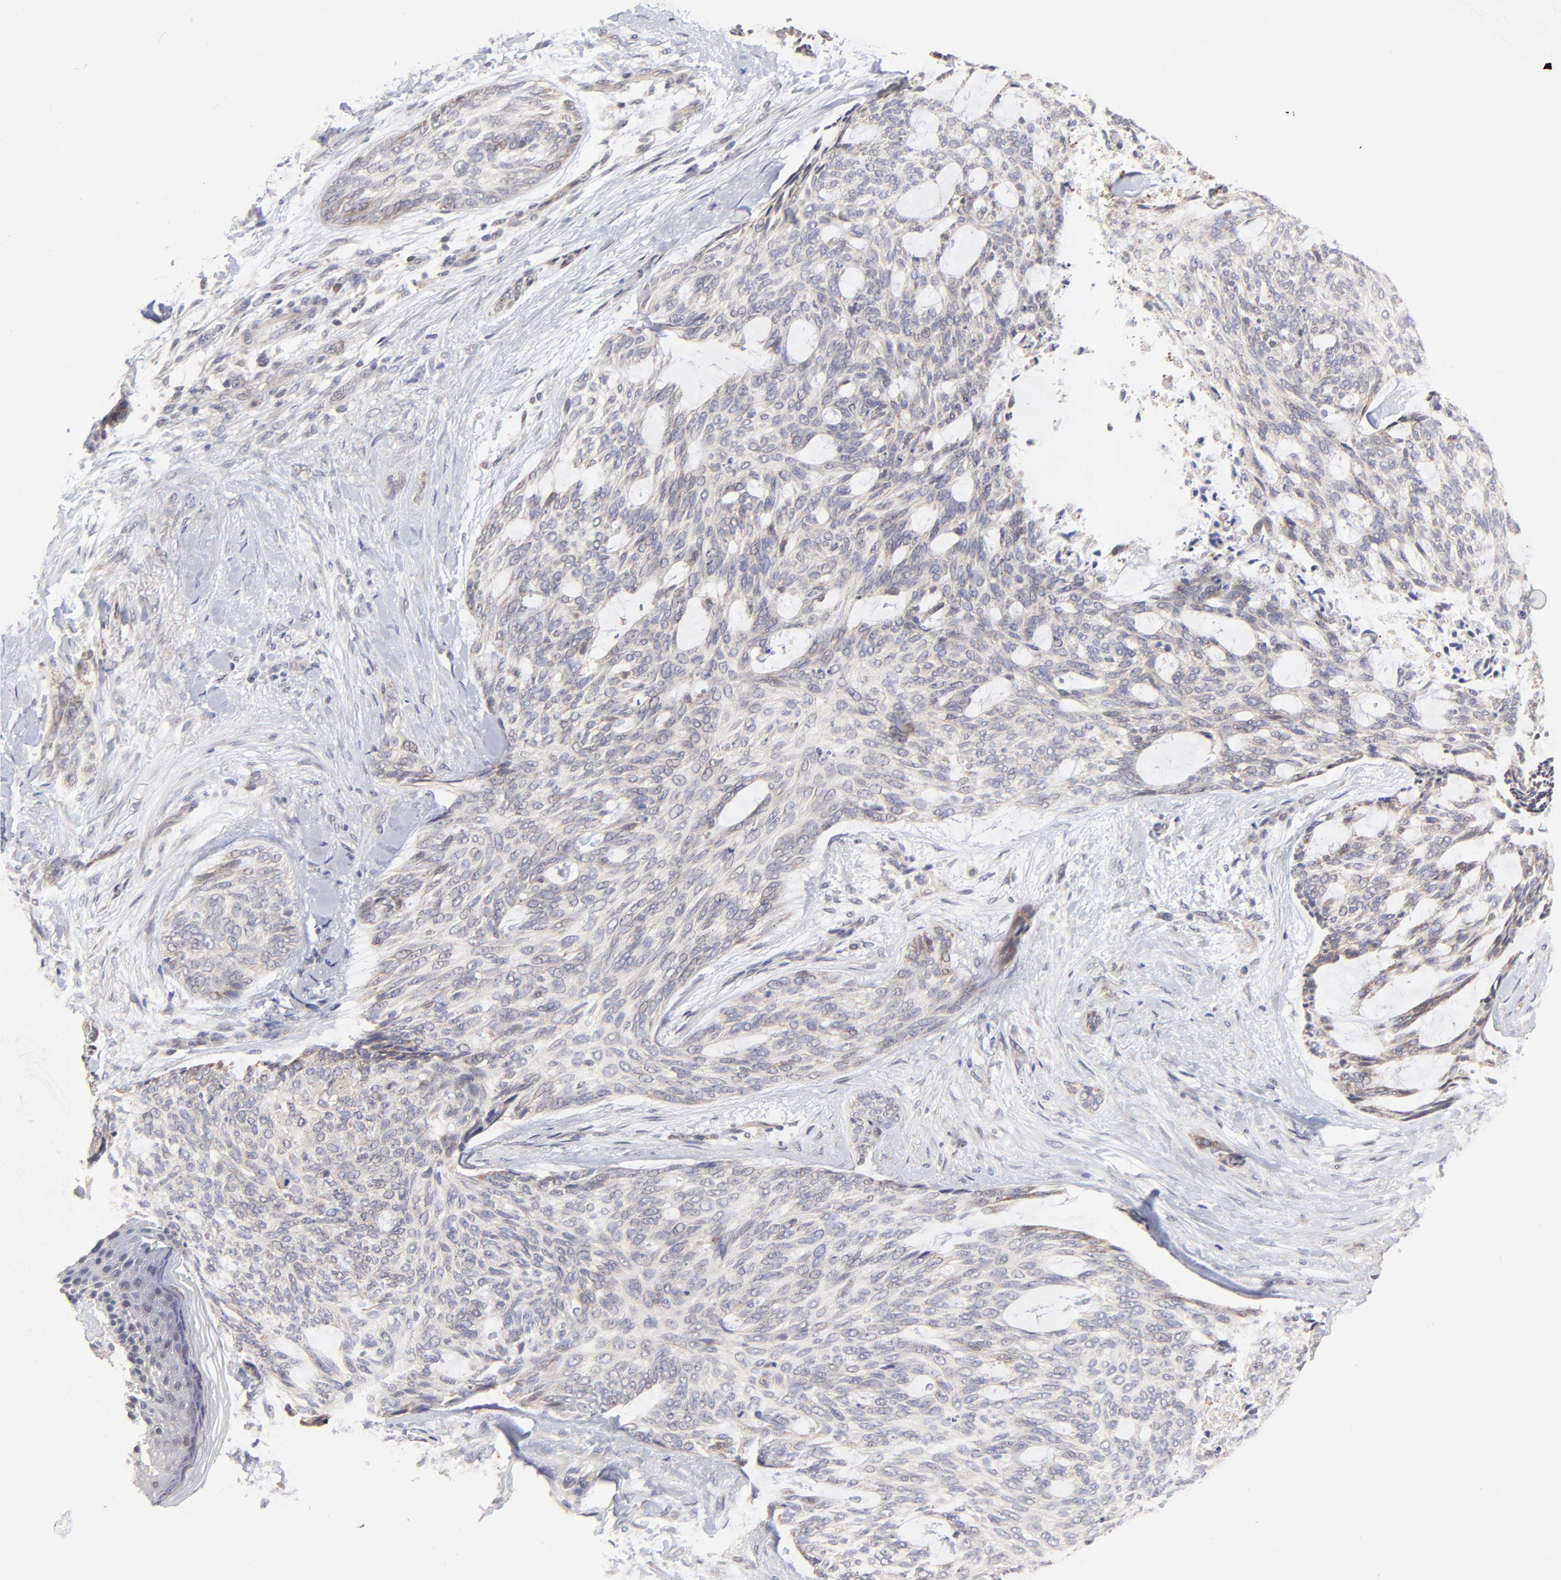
{"staining": {"intensity": "weak", "quantity": "25%-75%", "location": "cytoplasmic/membranous"}, "tissue": "skin cancer", "cell_type": "Tumor cells", "image_type": "cancer", "snomed": [{"axis": "morphology", "description": "Normal tissue, NOS"}, {"axis": "morphology", "description": "Basal cell carcinoma"}, {"axis": "topography", "description": "Skin"}], "caption": "Brown immunohistochemical staining in human skin basal cell carcinoma exhibits weak cytoplasmic/membranous positivity in approximately 25%-75% of tumor cells. (IHC, brightfield microscopy, high magnification).", "gene": "BAIAP2L2", "patient": {"sex": "female", "age": 71}}